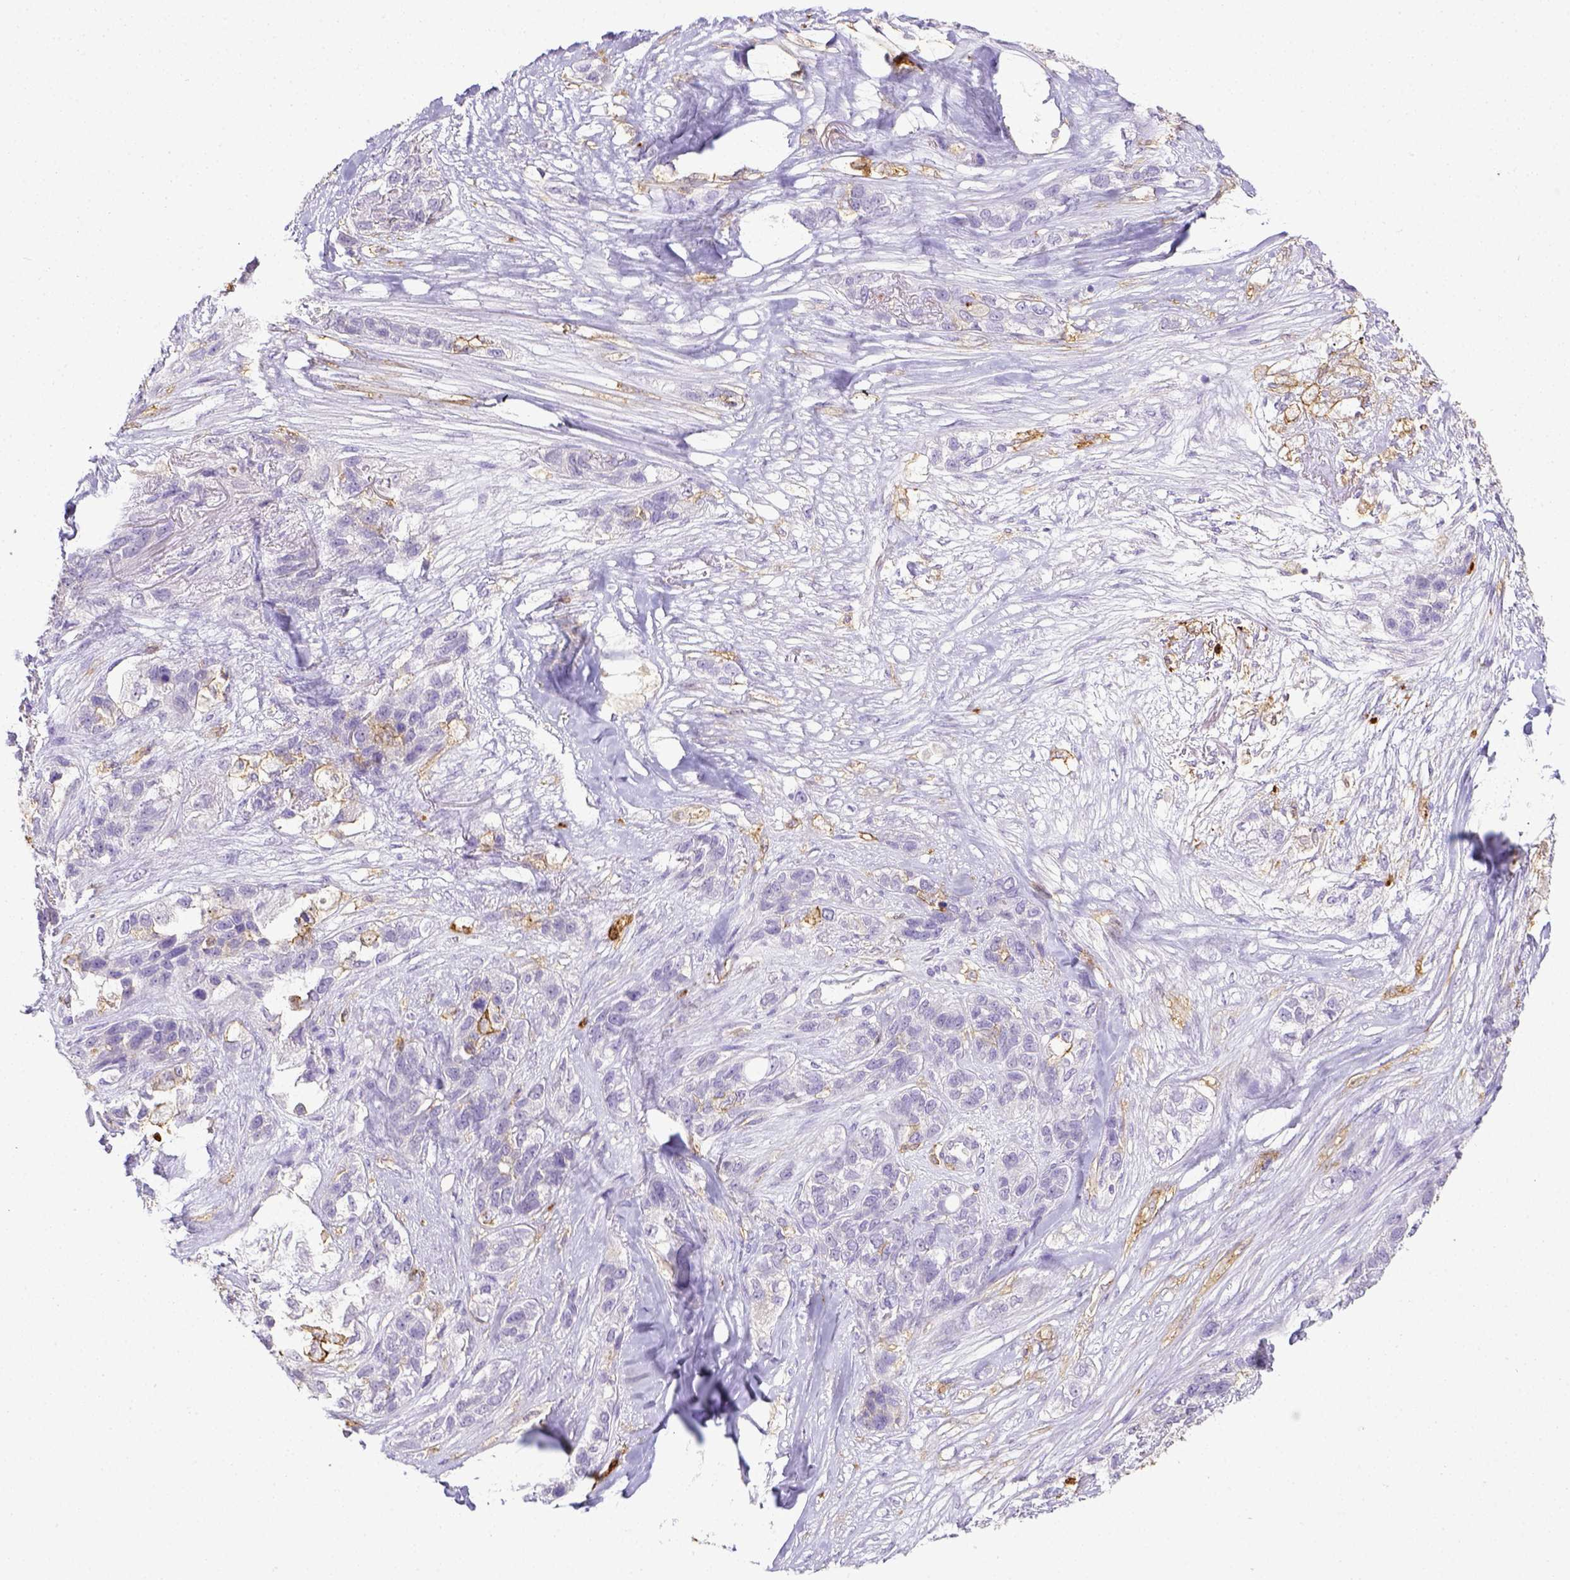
{"staining": {"intensity": "negative", "quantity": "none", "location": "none"}, "tissue": "lung cancer", "cell_type": "Tumor cells", "image_type": "cancer", "snomed": [{"axis": "morphology", "description": "Squamous cell carcinoma, NOS"}, {"axis": "topography", "description": "Lung"}], "caption": "Lung squamous cell carcinoma was stained to show a protein in brown. There is no significant positivity in tumor cells. (DAB (3,3'-diaminobenzidine) immunohistochemistry (IHC) with hematoxylin counter stain).", "gene": "ITGAM", "patient": {"sex": "female", "age": 70}}